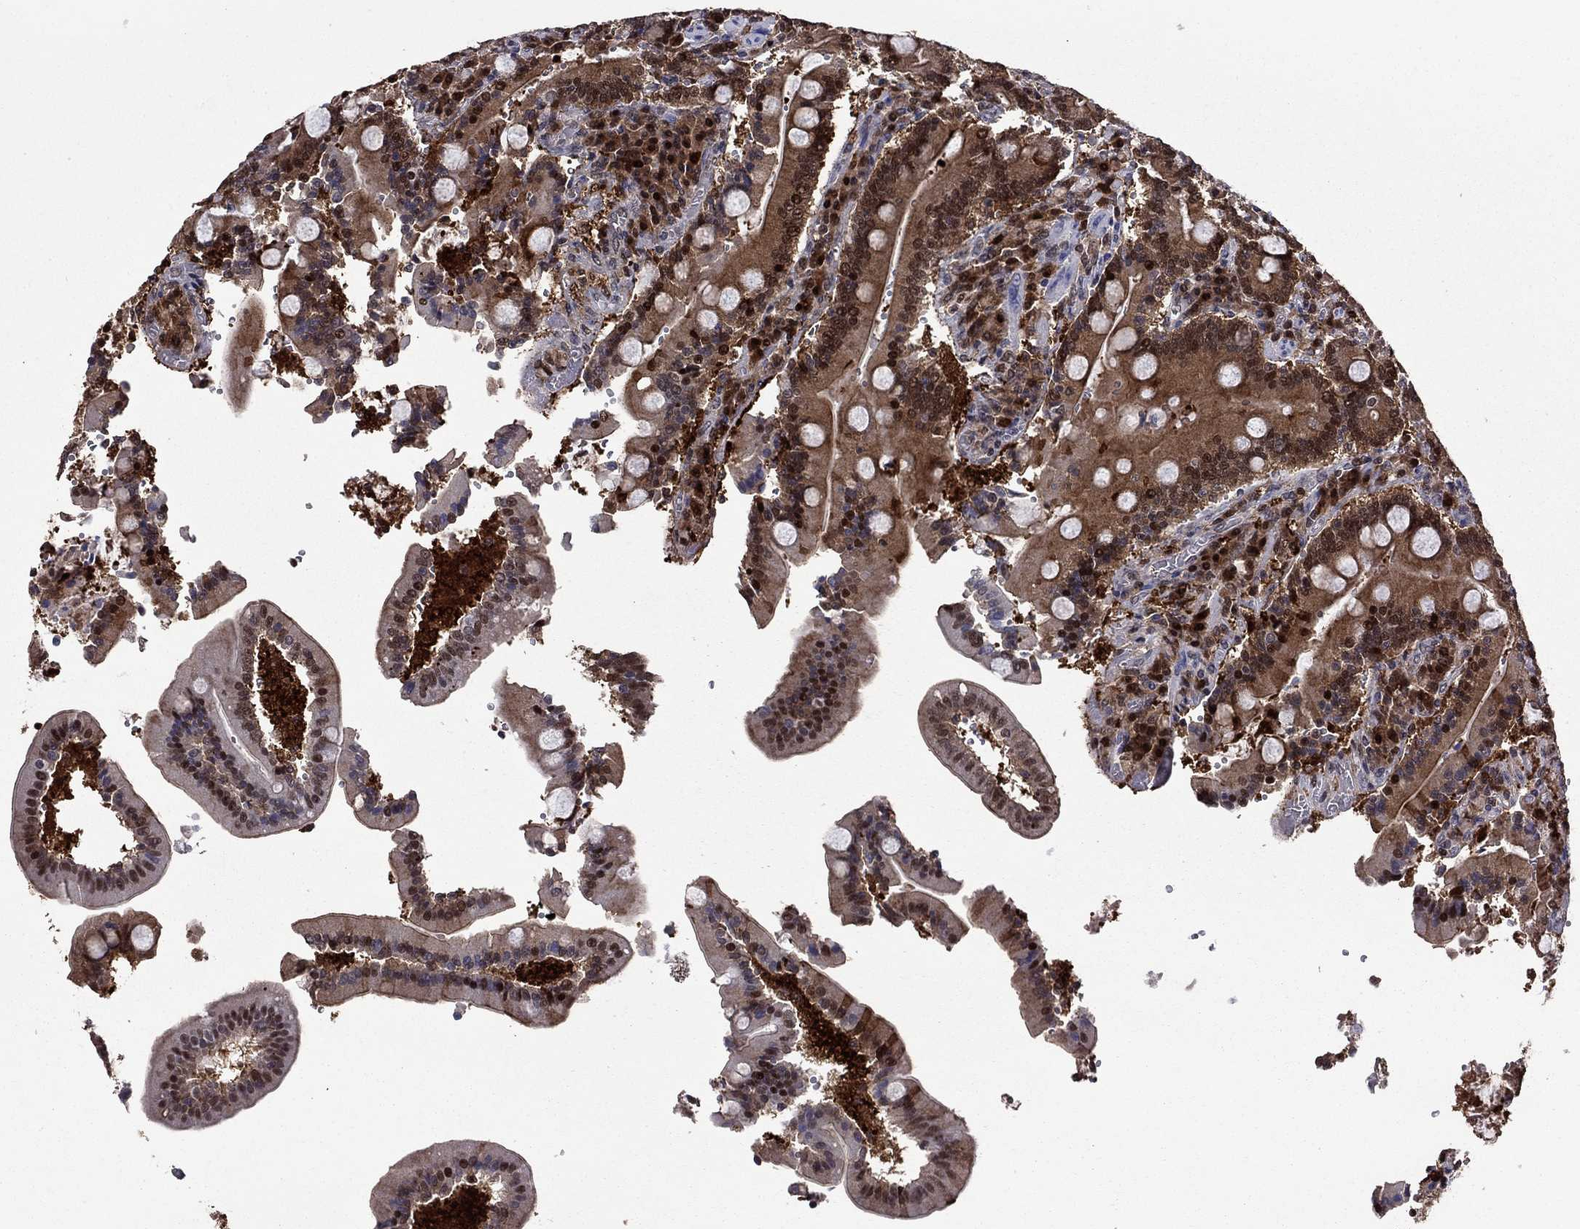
{"staining": {"intensity": "moderate", "quantity": "<25%", "location": "cytoplasmic/membranous,nuclear"}, "tissue": "duodenum", "cell_type": "Glandular cells", "image_type": "normal", "snomed": [{"axis": "morphology", "description": "Normal tissue, NOS"}, {"axis": "topography", "description": "Duodenum"}], "caption": "Glandular cells reveal low levels of moderate cytoplasmic/membranous,nuclear positivity in about <25% of cells in benign human duodenum. (Stains: DAB (3,3'-diaminobenzidine) in brown, nuclei in blue, Microscopy: brightfield microscopy at high magnification).", "gene": "APPBP2", "patient": {"sex": "female", "age": 62}}